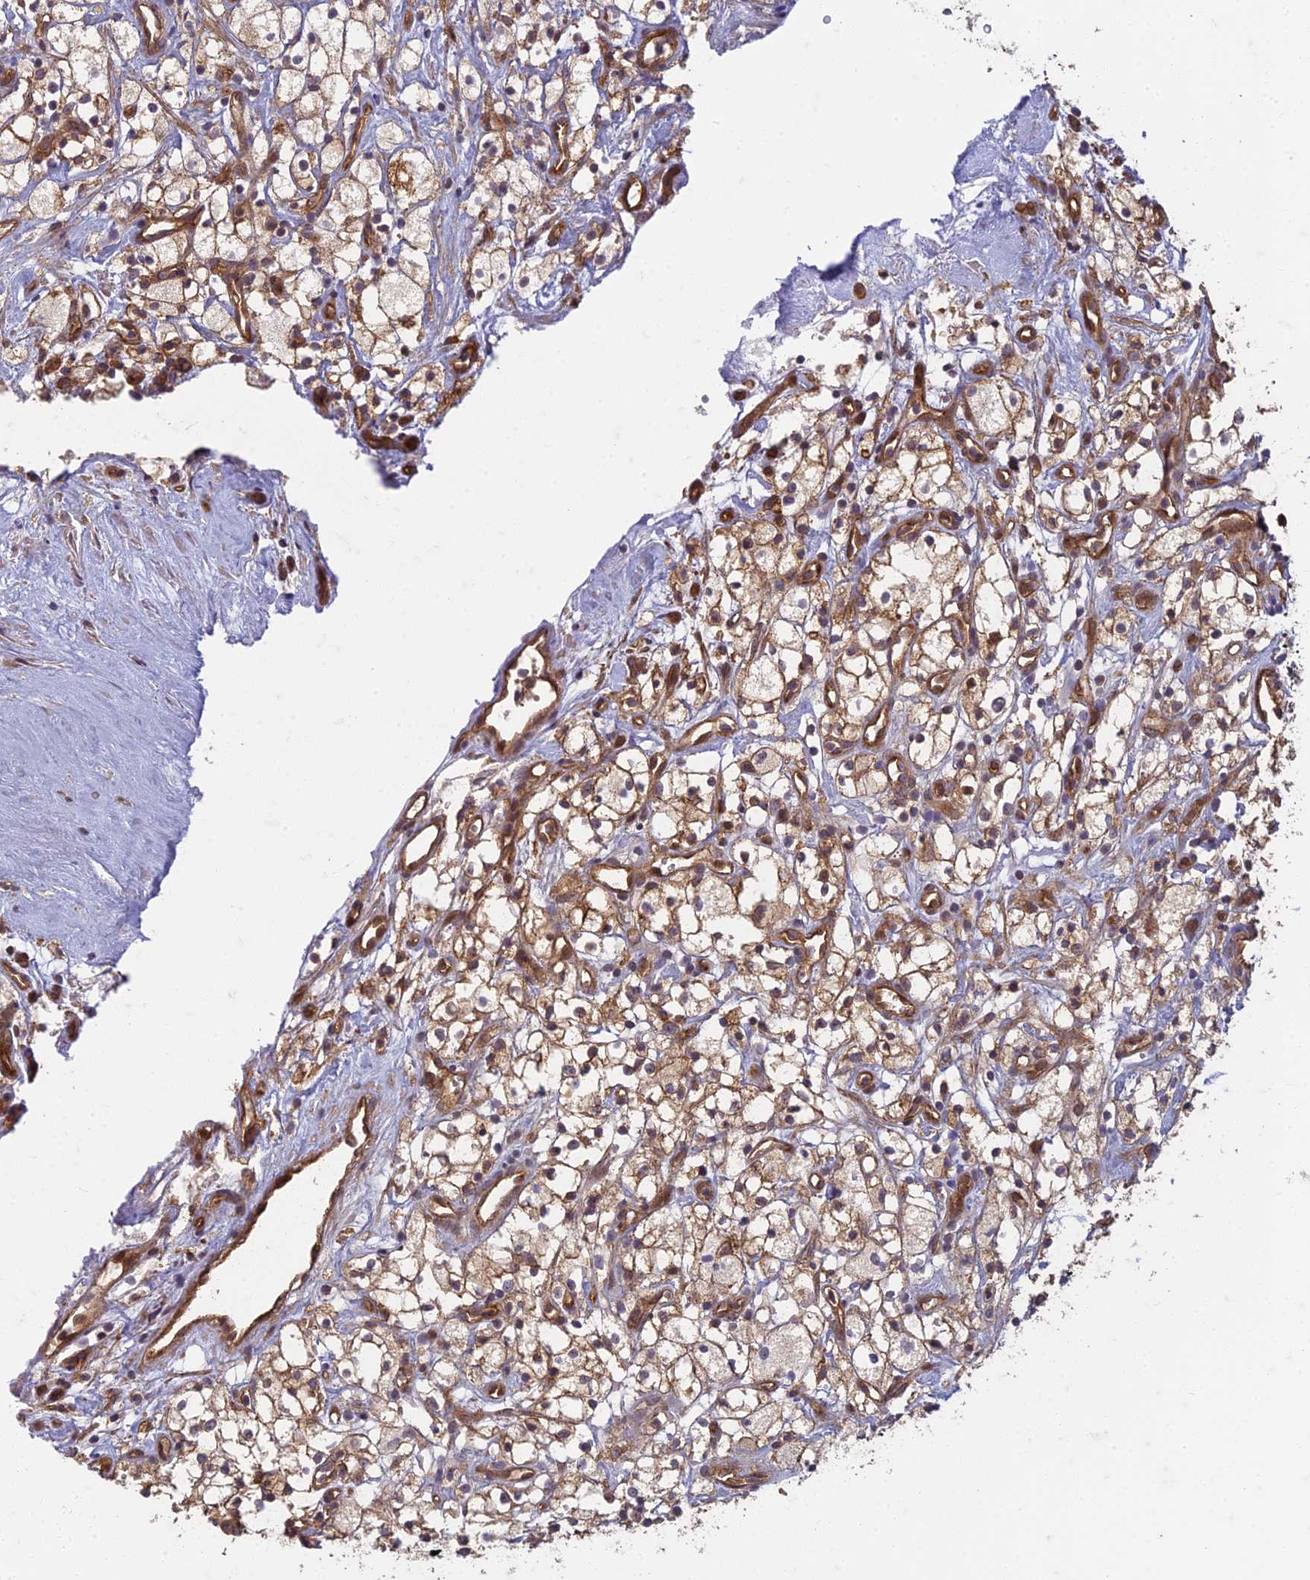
{"staining": {"intensity": "moderate", "quantity": "<25%", "location": "cytoplasmic/membranous"}, "tissue": "renal cancer", "cell_type": "Tumor cells", "image_type": "cancer", "snomed": [{"axis": "morphology", "description": "Adenocarcinoma, NOS"}, {"axis": "topography", "description": "Kidney"}], "caption": "DAB (3,3'-diaminobenzidine) immunohistochemical staining of human renal cancer reveals moderate cytoplasmic/membranous protein positivity in about <25% of tumor cells. The protein is shown in brown color, while the nuclei are stained blue.", "gene": "TCF25", "patient": {"sex": "male", "age": 59}}